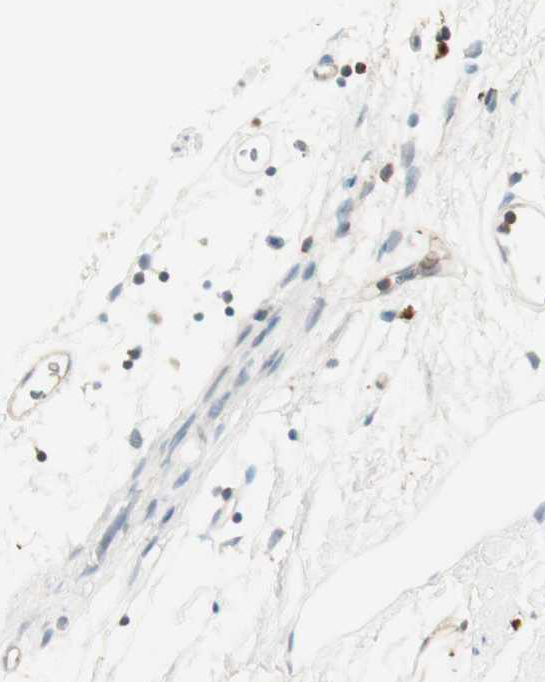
{"staining": {"intensity": "weak", "quantity": ">75%", "location": "cytoplasmic/membranous,nuclear"}, "tissue": "bronchus", "cell_type": "Respiratory epithelial cells", "image_type": "normal", "snomed": [{"axis": "morphology", "description": "Normal tissue, NOS"}, {"axis": "topography", "description": "Bronchus"}], "caption": "Immunohistochemical staining of unremarkable bronchus shows low levels of weak cytoplasmic/membranous,nuclear expression in about >75% of respiratory epithelial cells. (Stains: DAB (3,3'-diaminobenzidine) in brown, nuclei in blue, Microscopy: brightfield microscopy at high magnification).", "gene": "HPGD", "patient": {"sex": "female", "age": 73}}